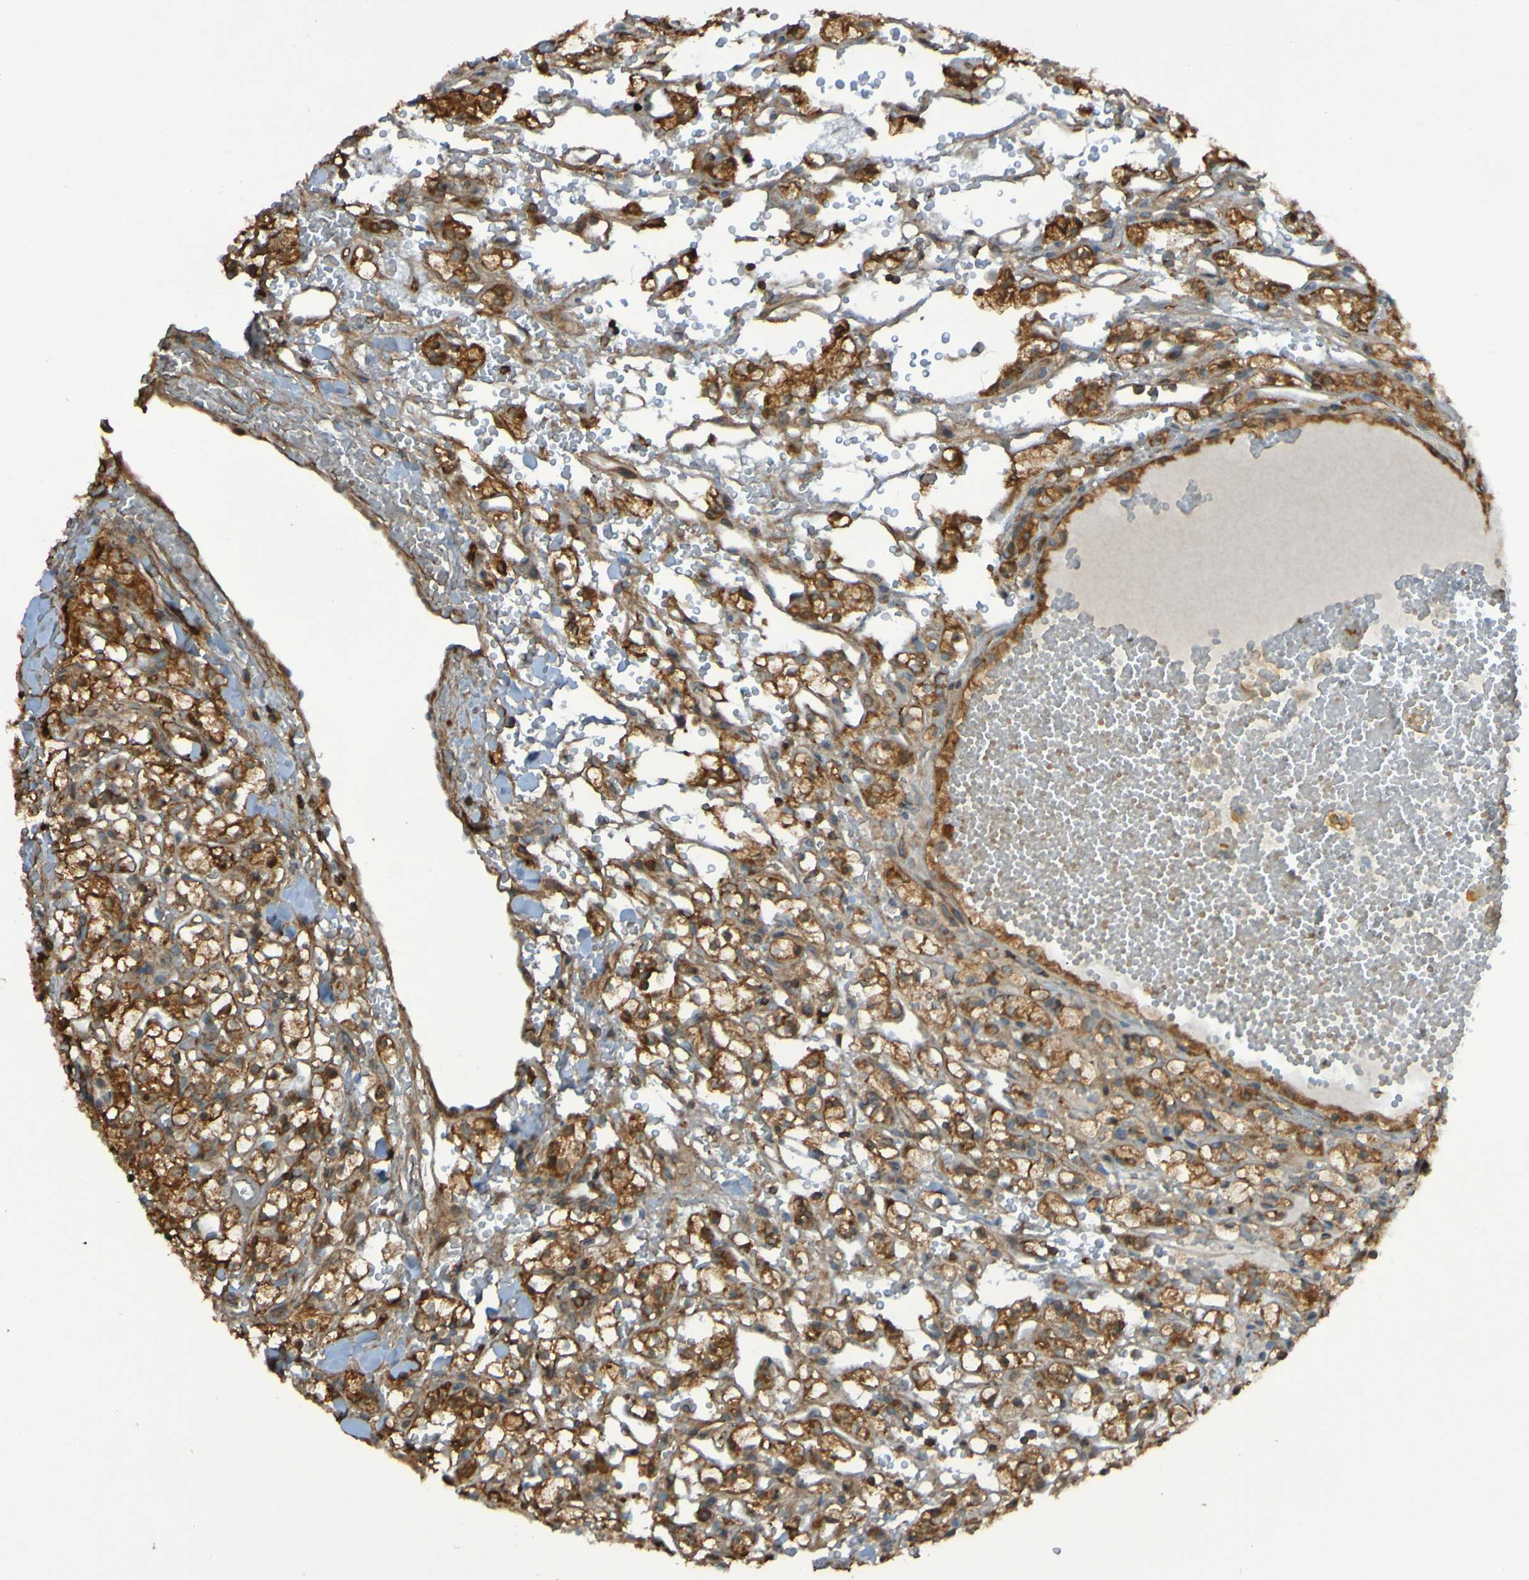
{"staining": {"intensity": "moderate", "quantity": ">75%", "location": "cytoplasmic/membranous"}, "tissue": "renal cancer", "cell_type": "Tumor cells", "image_type": "cancer", "snomed": [{"axis": "morphology", "description": "Adenocarcinoma, NOS"}, {"axis": "topography", "description": "Kidney"}], "caption": "High-magnification brightfield microscopy of renal cancer (adenocarcinoma) stained with DAB (brown) and counterstained with hematoxylin (blue). tumor cells exhibit moderate cytoplasmic/membranous staining is seen in about>75% of cells. The staining was performed using DAB (3,3'-diaminobenzidine) to visualize the protein expression in brown, while the nuclei were stained in blue with hematoxylin (Magnification: 20x).", "gene": "PDGFB", "patient": {"sex": "male", "age": 61}}